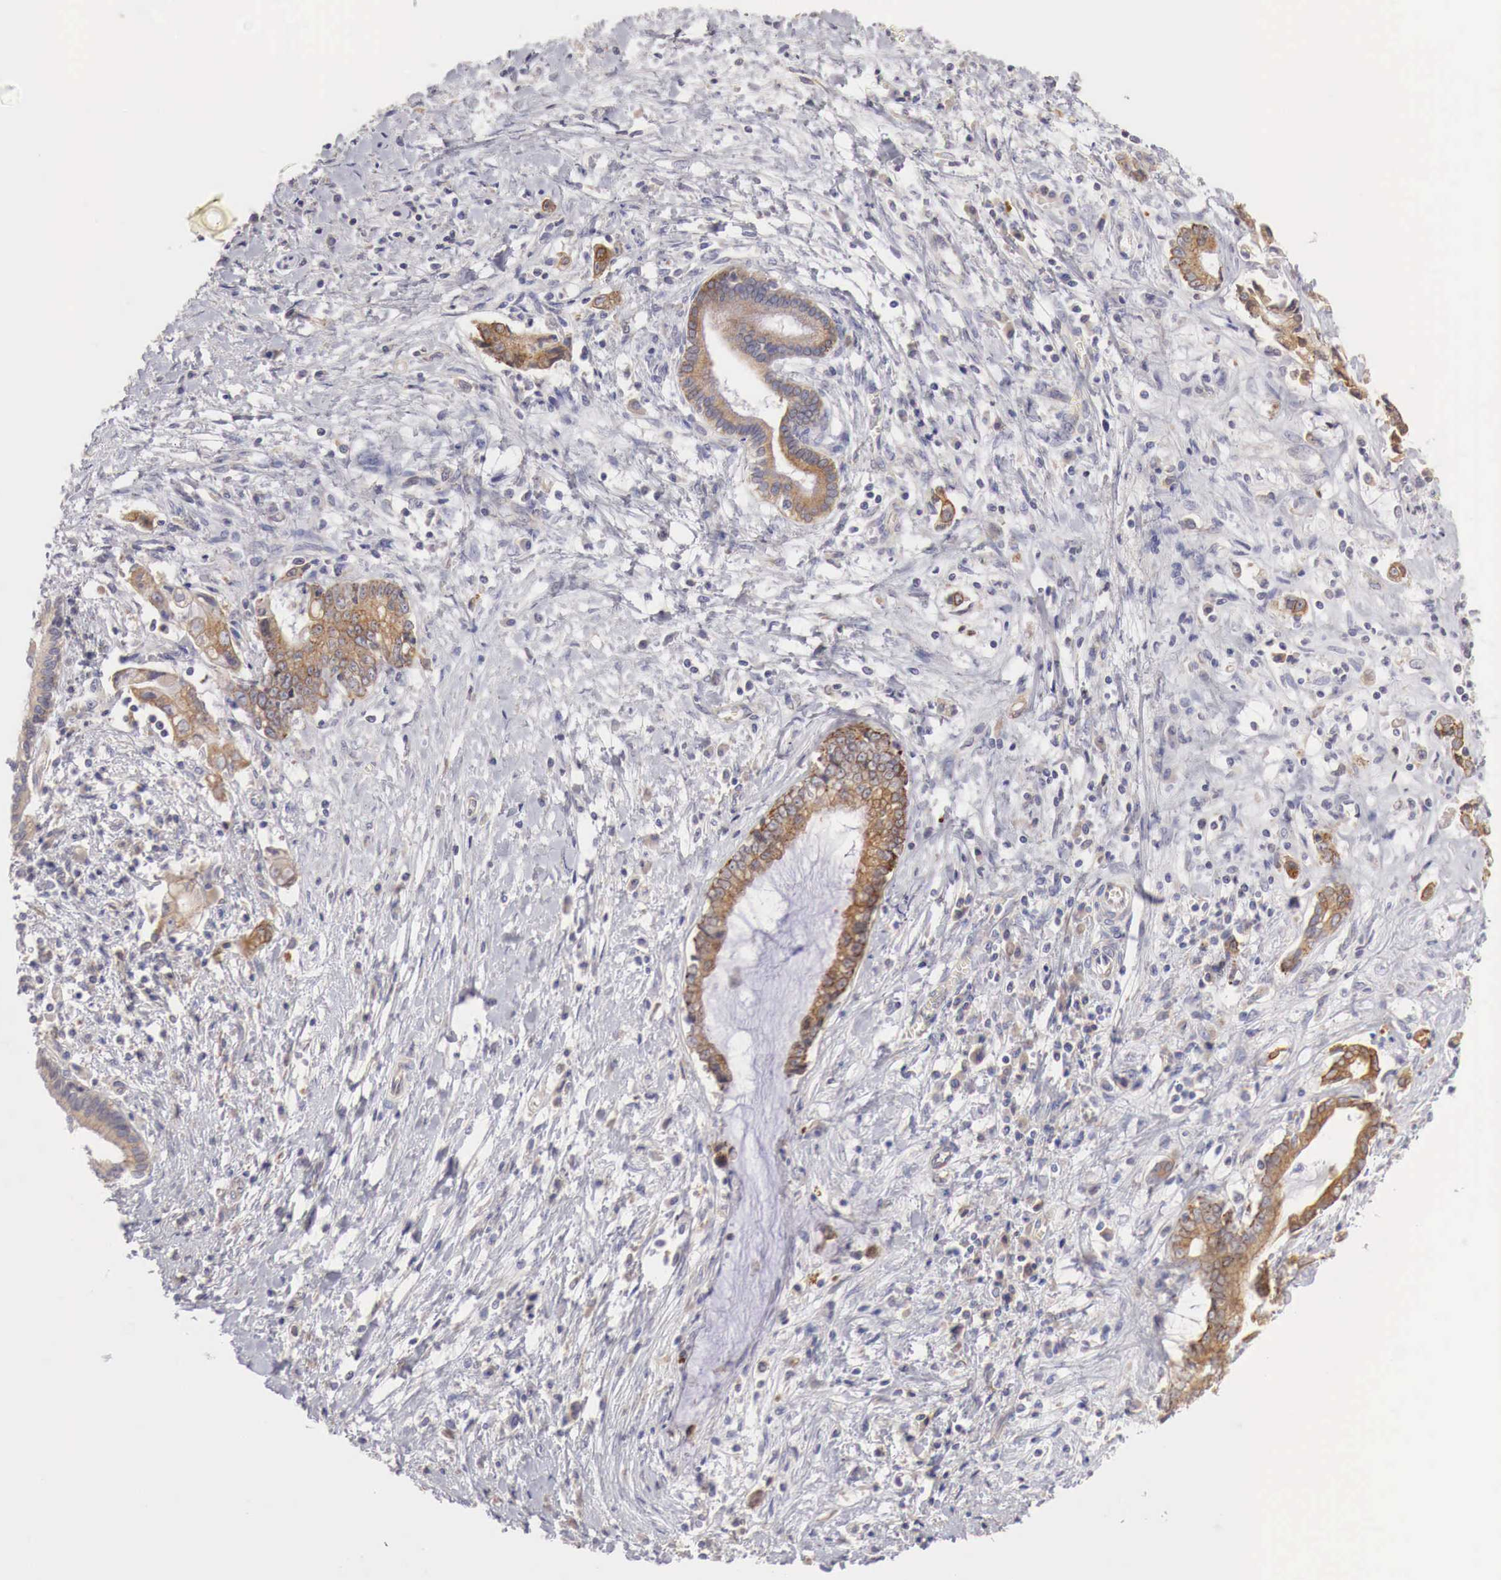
{"staining": {"intensity": "moderate", "quantity": ">75%", "location": "cytoplasmic/membranous"}, "tissue": "liver cancer", "cell_type": "Tumor cells", "image_type": "cancer", "snomed": [{"axis": "morphology", "description": "Cholangiocarcinoma"}, {"axis": "topography", "description": "Liver"}], "caption": "A brown stain labels moderate cytoplasmic/membranous expression of a protein in cholangiocarcinoma (liver) tumor cells. (Stains: DAB (3,3'-diaminobenzidine) in brown, nuclei in blue, Microscopy: brightfield microscopy at high magnification).", "gene": "NSDHL", "patient": {"sex": "male", "age": 57}}